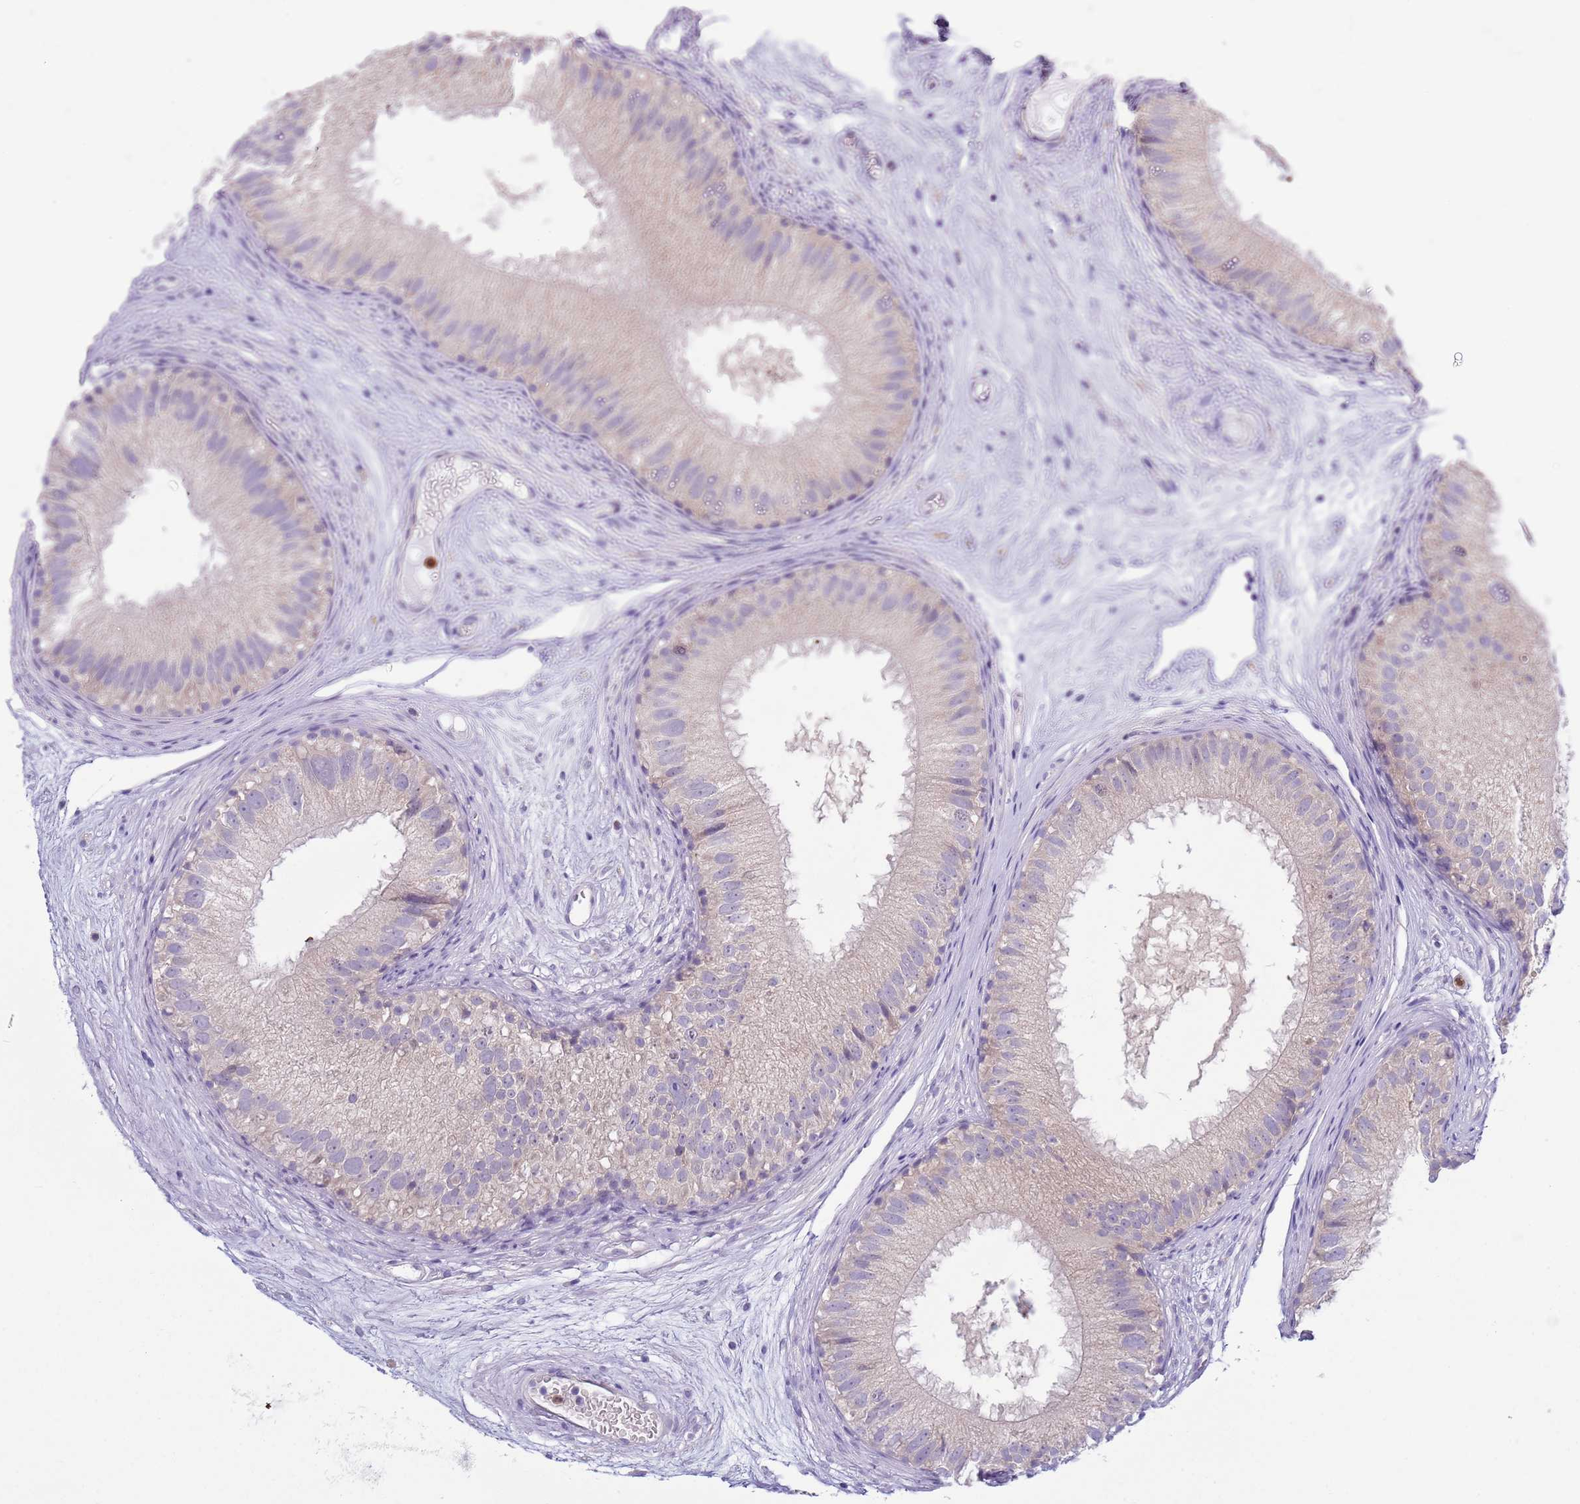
{"staining": {"intensity": "weak", "quantity": "<25%", "location": "cytoplasmic/membranous"}, "tissue": "epididymis", "cell_type": "Glandular cells", "image_type": "normal", "snomed": [{"axis": "morphology", "description": "Normal tissue, NOS"}, {"axis": "topography", "description": "Epididymis"}], "caption": "IHC photomicrograph of normal human epididymis stained for a protein (brown), which exhibits no staining in glandular cells.", "gene": "ZFP2", "patient": {"sex": "male", "age": 77}}